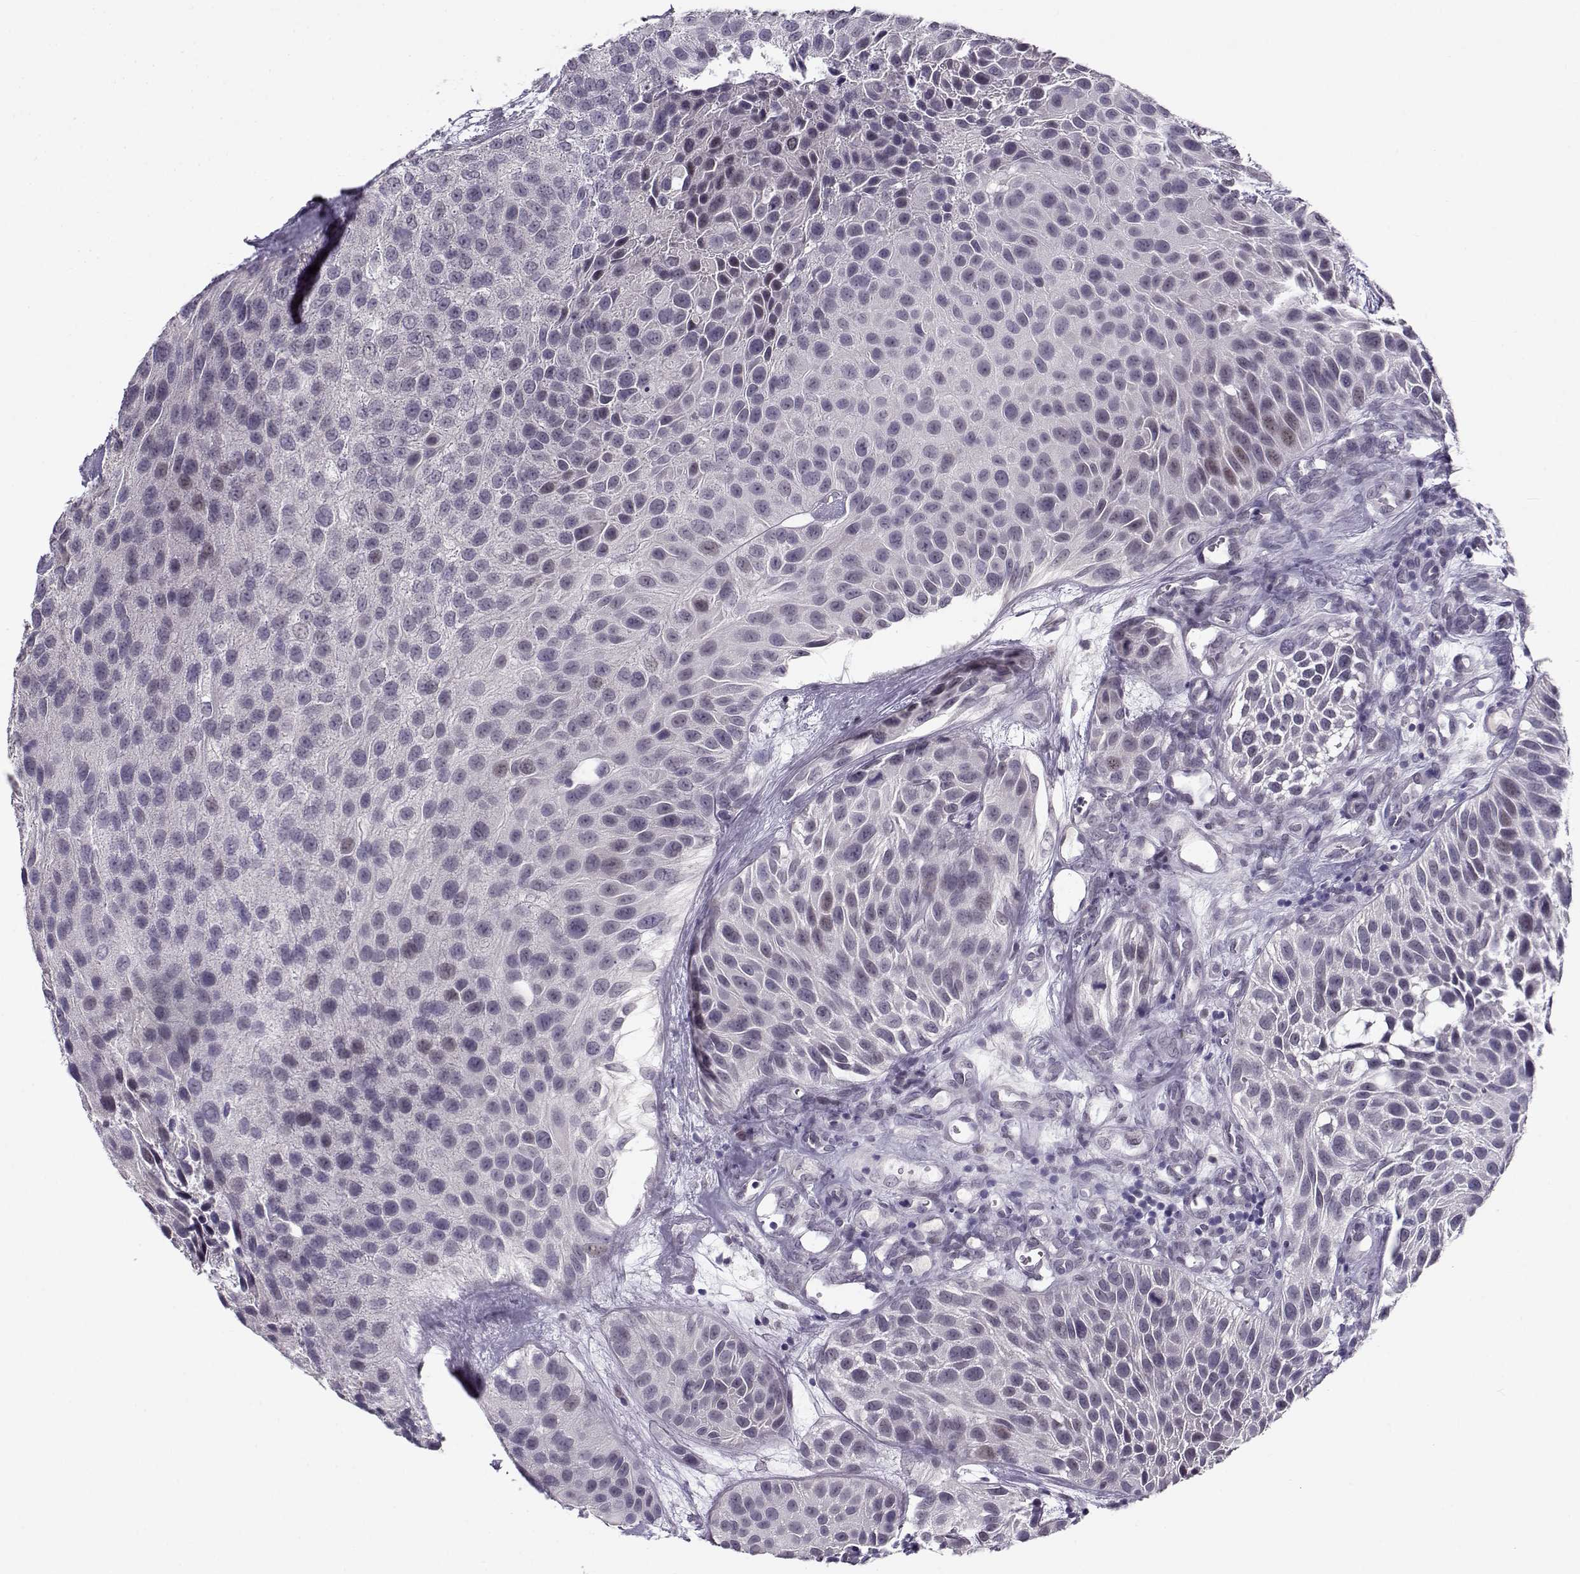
{"staining": {"intensity": "negative", "quantity": "none", "location": "none"}, "tissue": "urothelial cancer", "cell_type": "Tumor cells", "image_type": "cancer", "snomed": [{"axis": "morphology", "description": "Urothelial carcinoma, Low grade"}, {"axis": "topography", "description": "Urinary bladder"}], "caption": "Immunohistochemistry photomicrograph of low-grade urothelial carcinoma stained for a protein (brown), which exhibits no expression in tumor cells.", "gene": "C16orf86", "patient": {"sex": "female", "age": 87}}